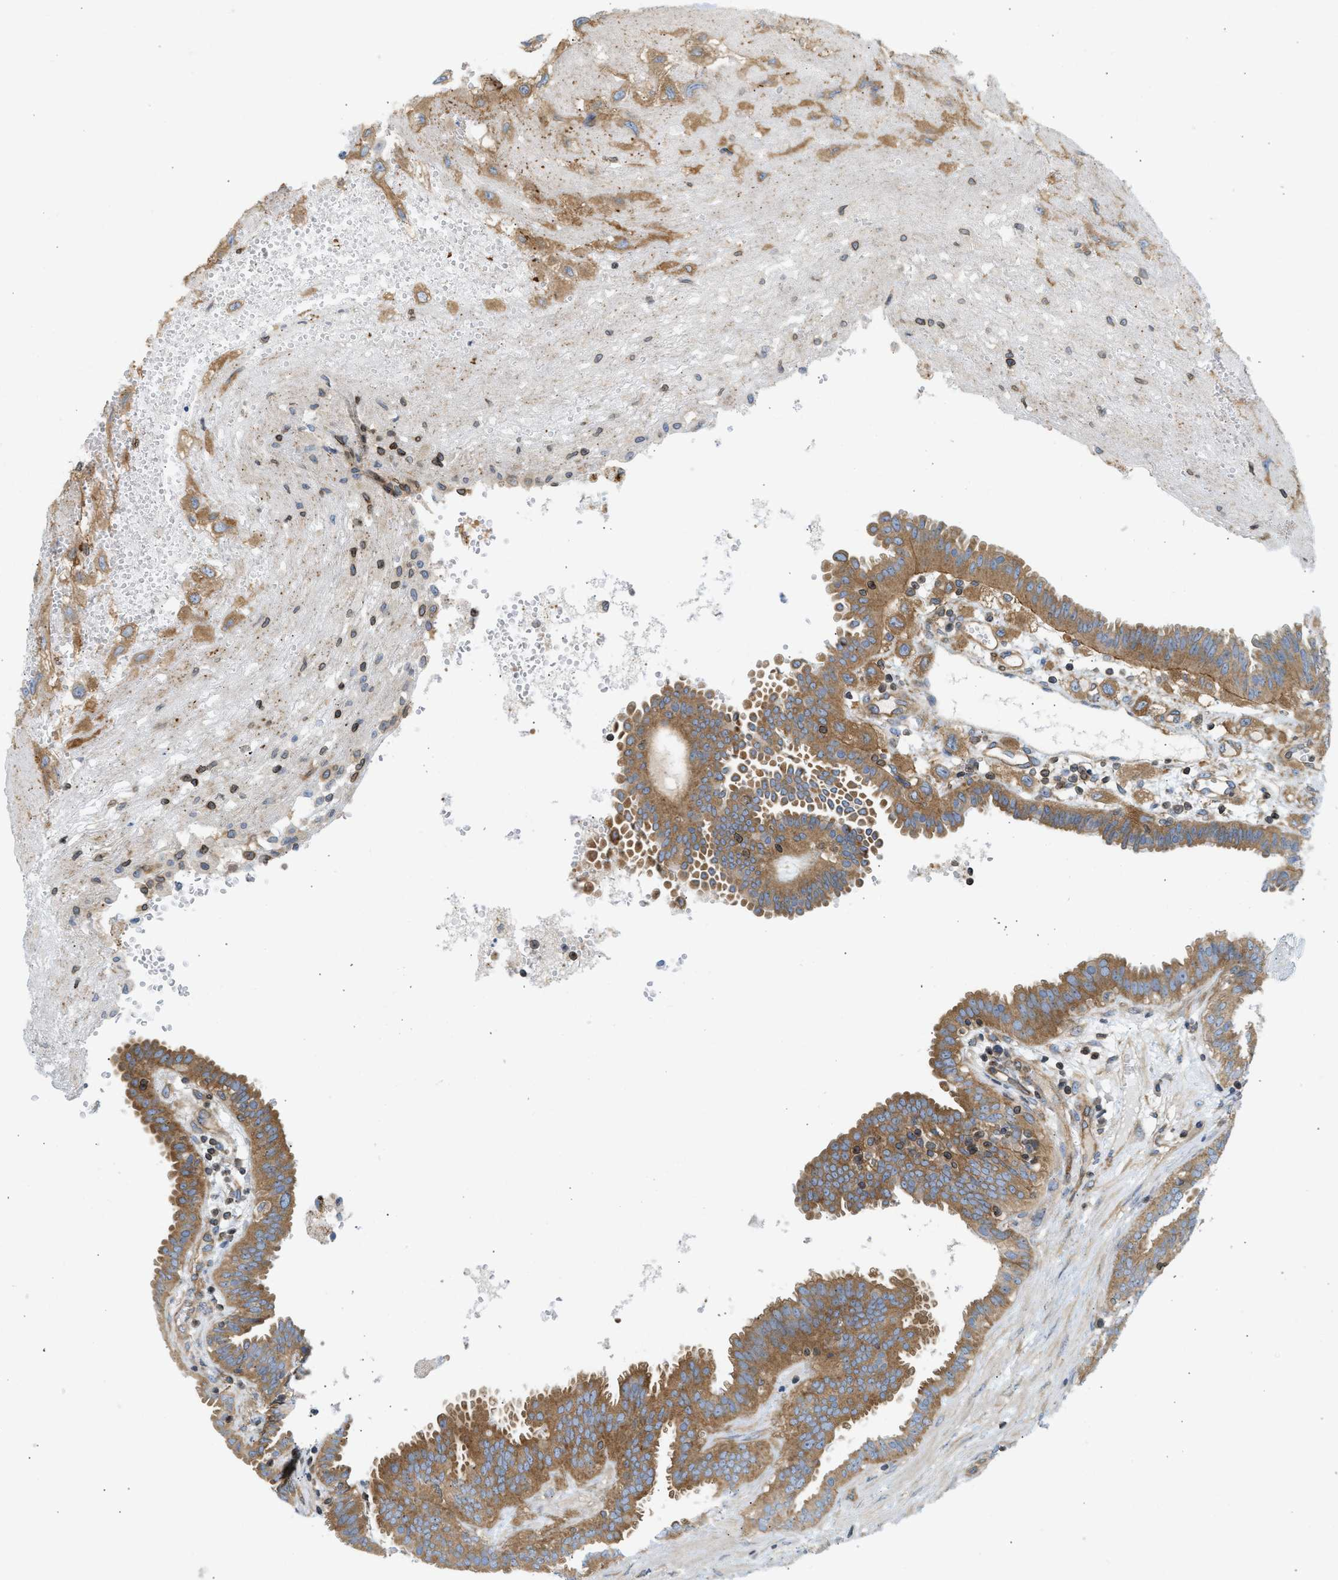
{"staining": {"intensity": "moderate", "quantity": ">75%", "location": "cytoplasmic/membranous"}, "tissue": "fallopian tube", "cell_type": "Glandular cells", "image_type": "normal", "snomed": [{"axis": "morphology", "description": "Normal tissue, NOS"}, {"axis": "topography", "description": "Fallopian tube"}, {"axis": "topography", "description": "Placenta"}], "caption": "The immunohistochemical stain highlights moderate cytoplasmic/membranous expression in glandular cells of normal fallopian tube.", "gene": "STRN", "patient": {"sex": "female", "age": 32}}